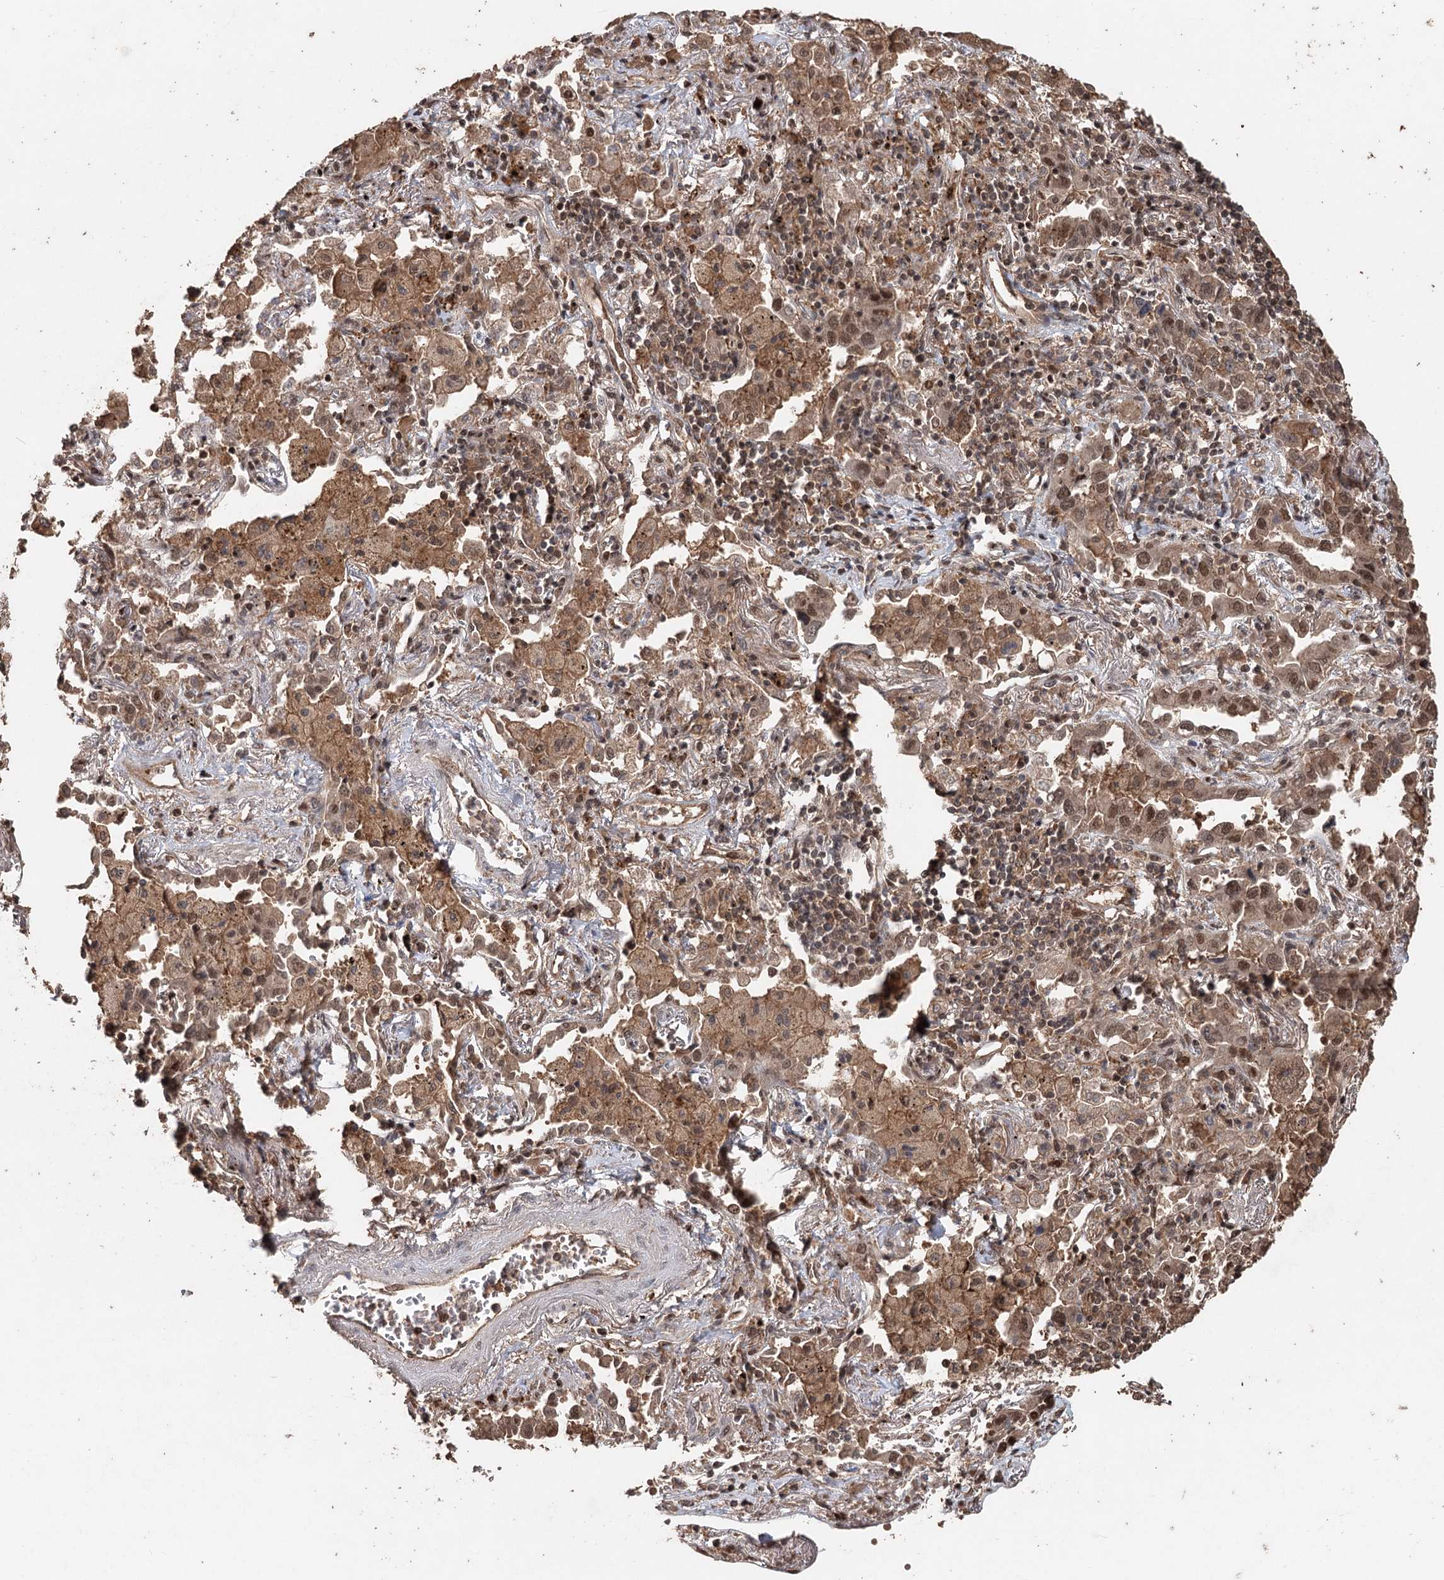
{"staining": {"intensity": "moderate", "quantity": ">75%", "location": "cytoplasmic/membranous,nuclear"}, "tissue": "lung cancer", "cell_type": "Tumor cells", "image_type": "cancer", "snomed": [{"axis": "morphology", "description": "Adenocarcinoma, NOS"}, {"axis": "topography", "description": "Lung"}], "caption": "A high-resolution photomicrograph shows immunohistochemistry staining of adenocarcinoma (lung), which exhibits moderate cytoplasmic/membranous and nuclear positivity in approximately >75% of tumor cells. (DAB = brown stain, brightfield microscopy at high magnification).", "gene": "FBXO7", "patient": {"sex": "male", "age": 67}}